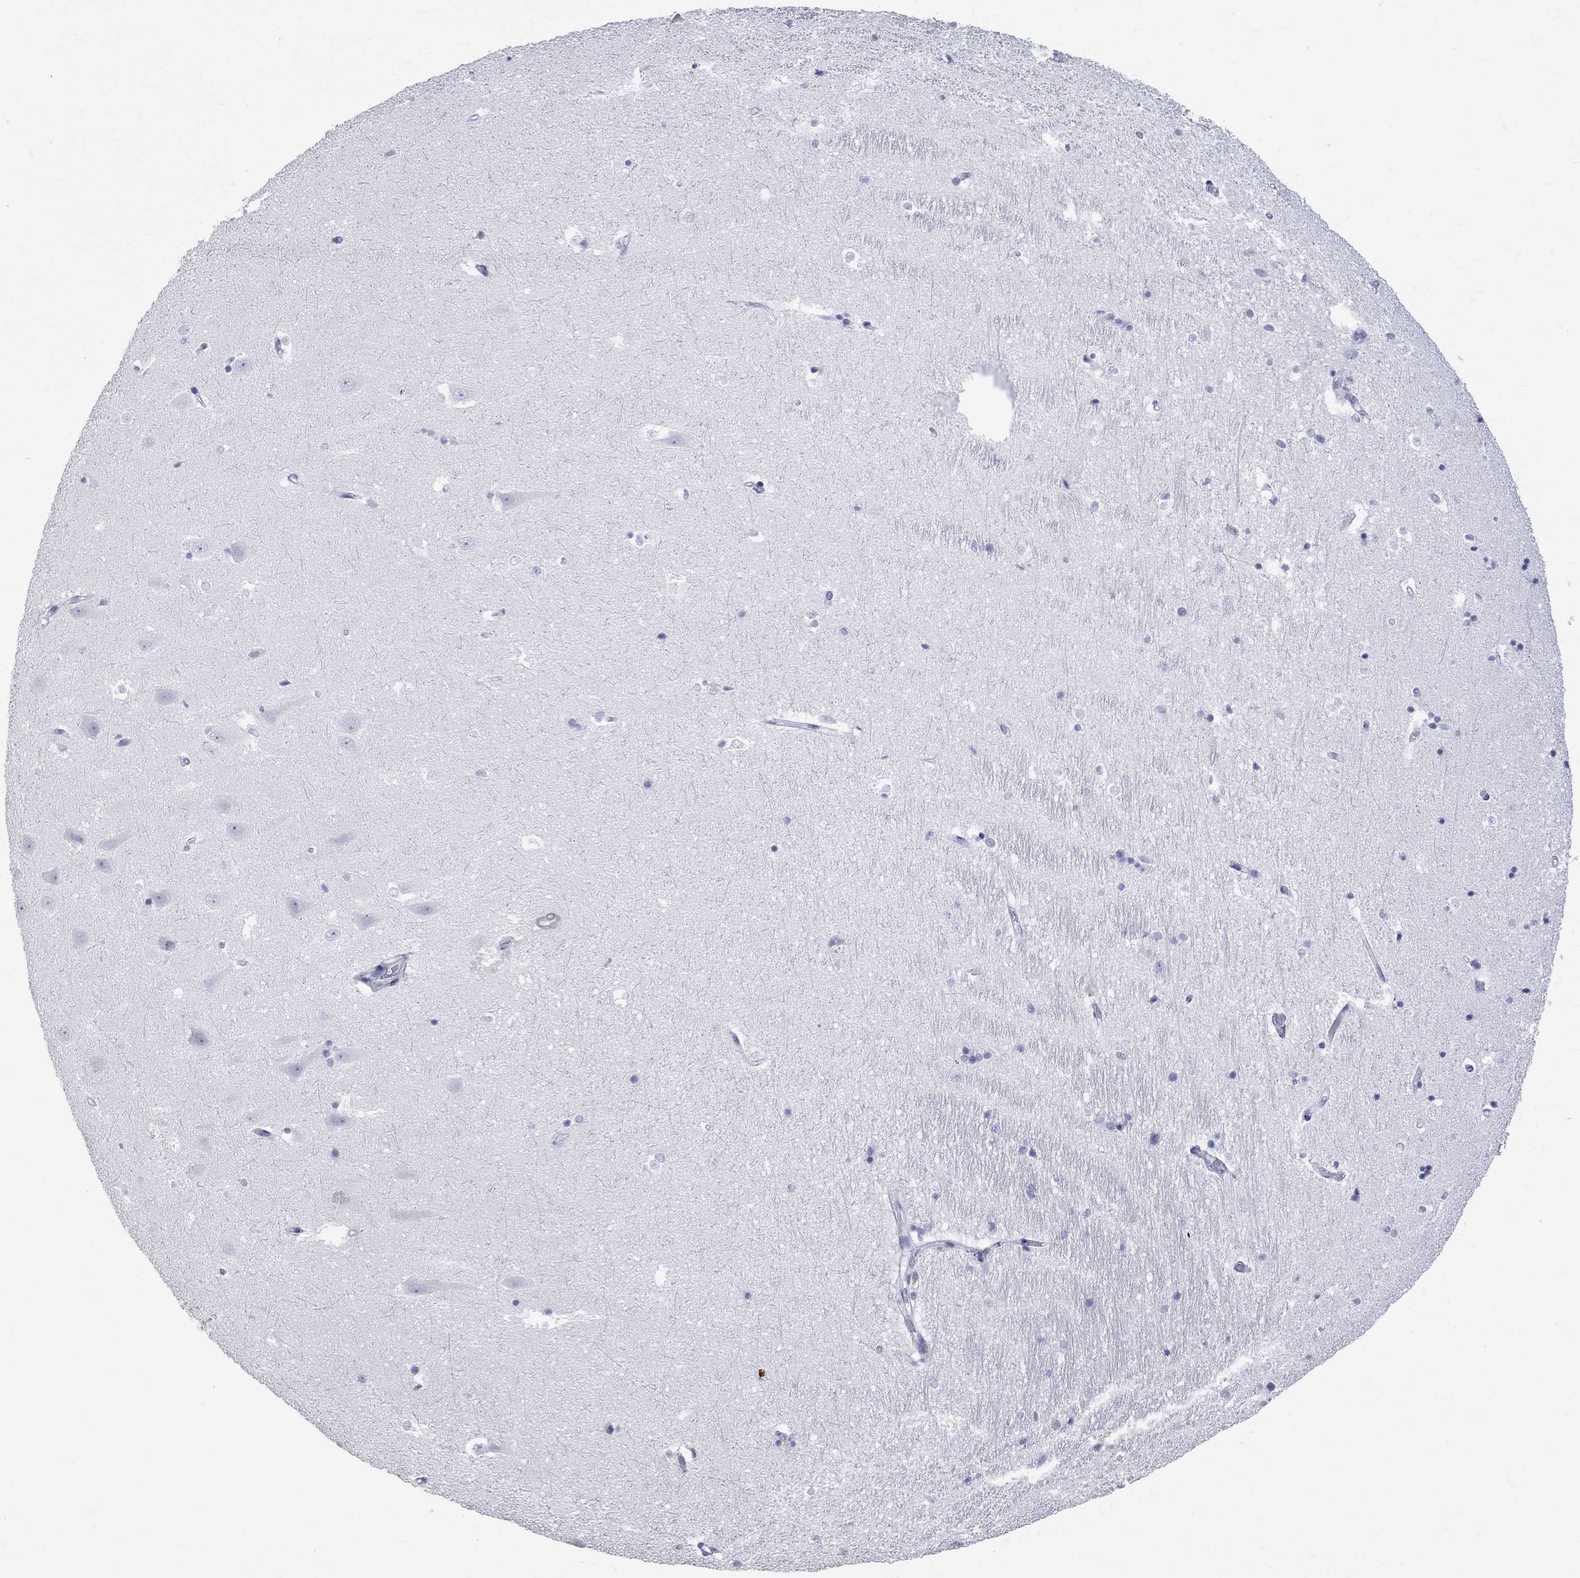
{"staining": {"intensity": "negative", "quantity": "none", "location": "none"}, "tissue": "hippocampus", "cell_type": "Glial cells", "image_type": "normal", "snomed": [{"axis": "morphology", "description": "Normal tissue, NOS"}, {"axis": "topography", "description": "Hippocampus"}], "caption": "This is an immunohistochemistry photomicrograph of benign hippocampus. There is no positivity in glial cells.", "gene": "BPIFB1", "patient": {"sex": "male", "age": 44}}